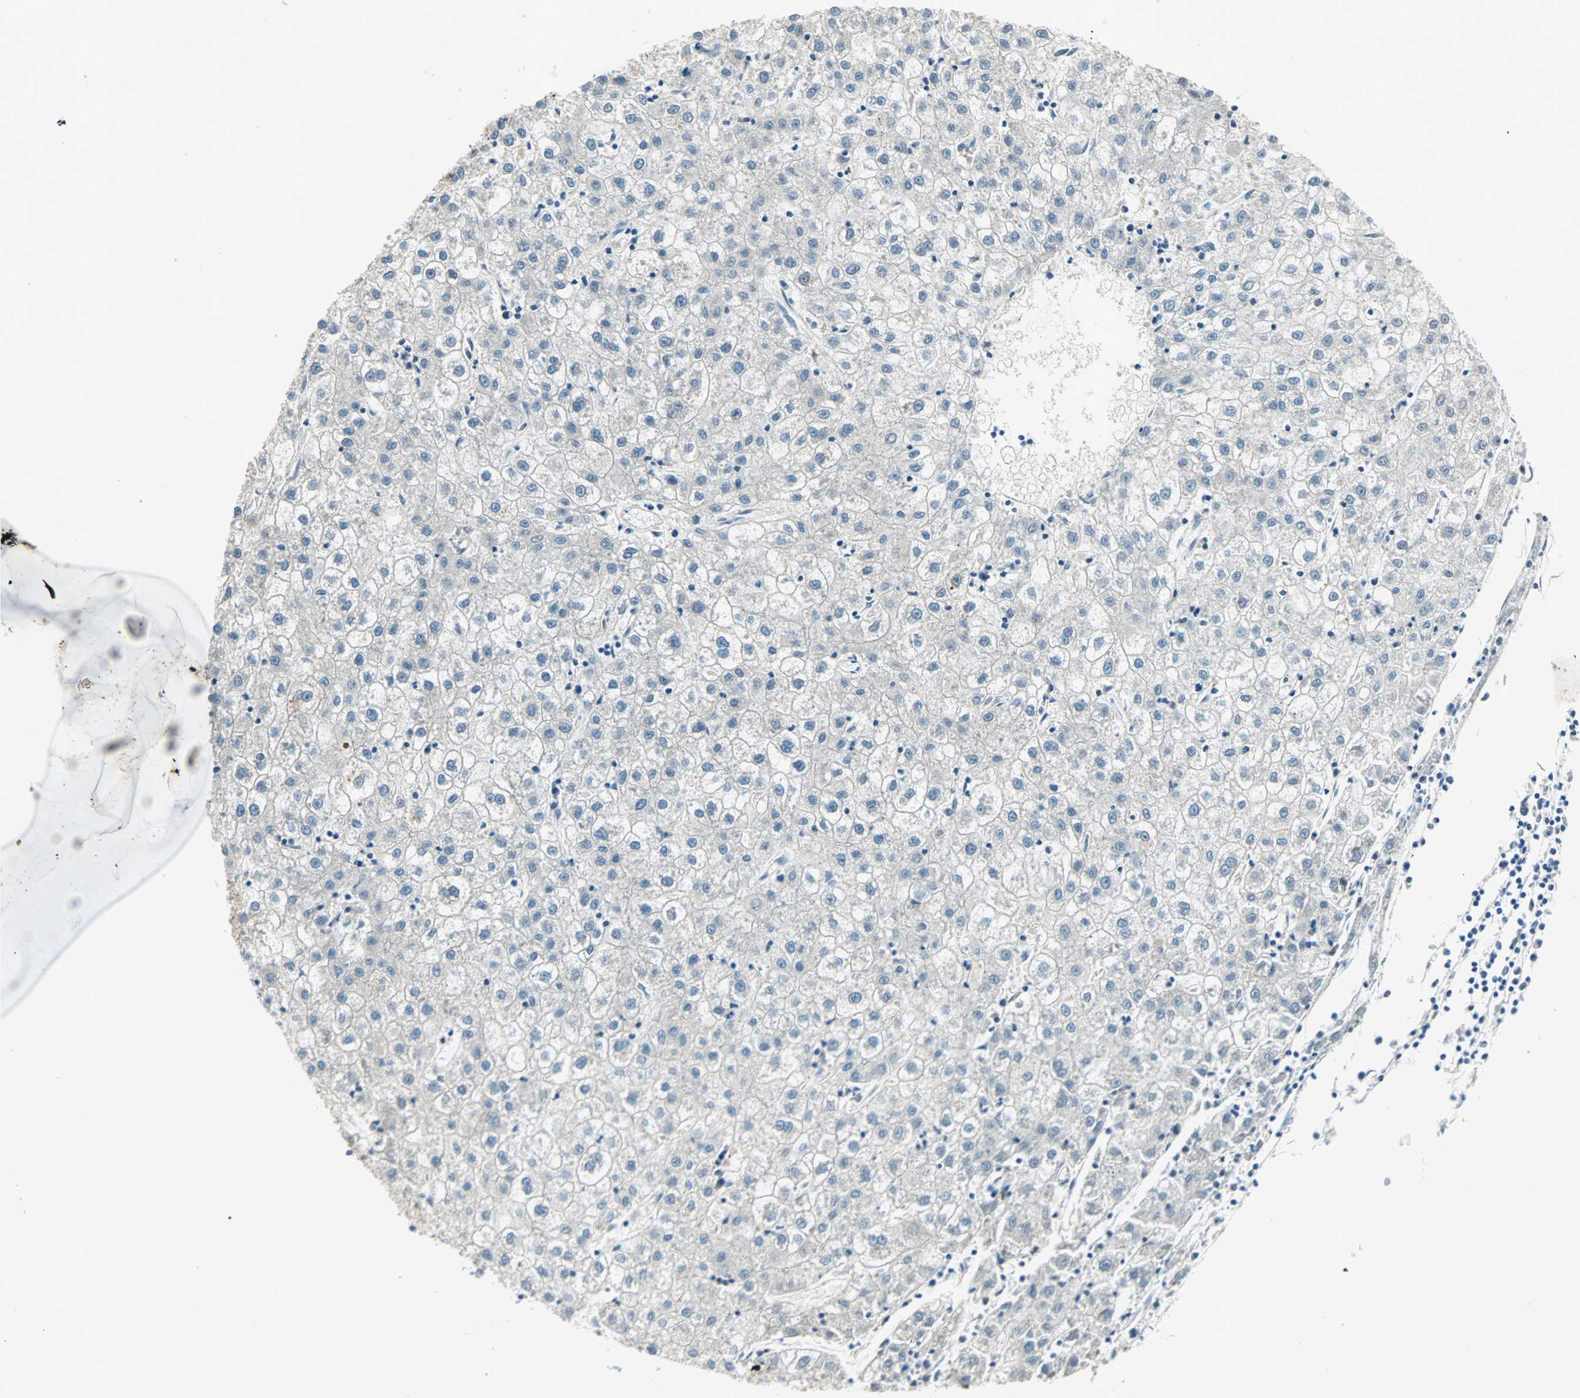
{"staining": {"intensity": "negative", "quantity": "none", "location": "none"}, "tissue": "liver cancer", "cell_type": "Tumor cells", "image_type": "cancer", "snomed": [{"axis": "morphology", "description": "Carcinoma, Hepatocellular, NOS"}, {"axis": "topography", "description": "Liver"}], "caption": "IHC micrograph of hepatocellular carcinoma (liver) stained for a protein (brown), which exhibits no expression in tumor cells.", "gene": "PGBD1", "patient": {"sex": "male", "age": 72}}